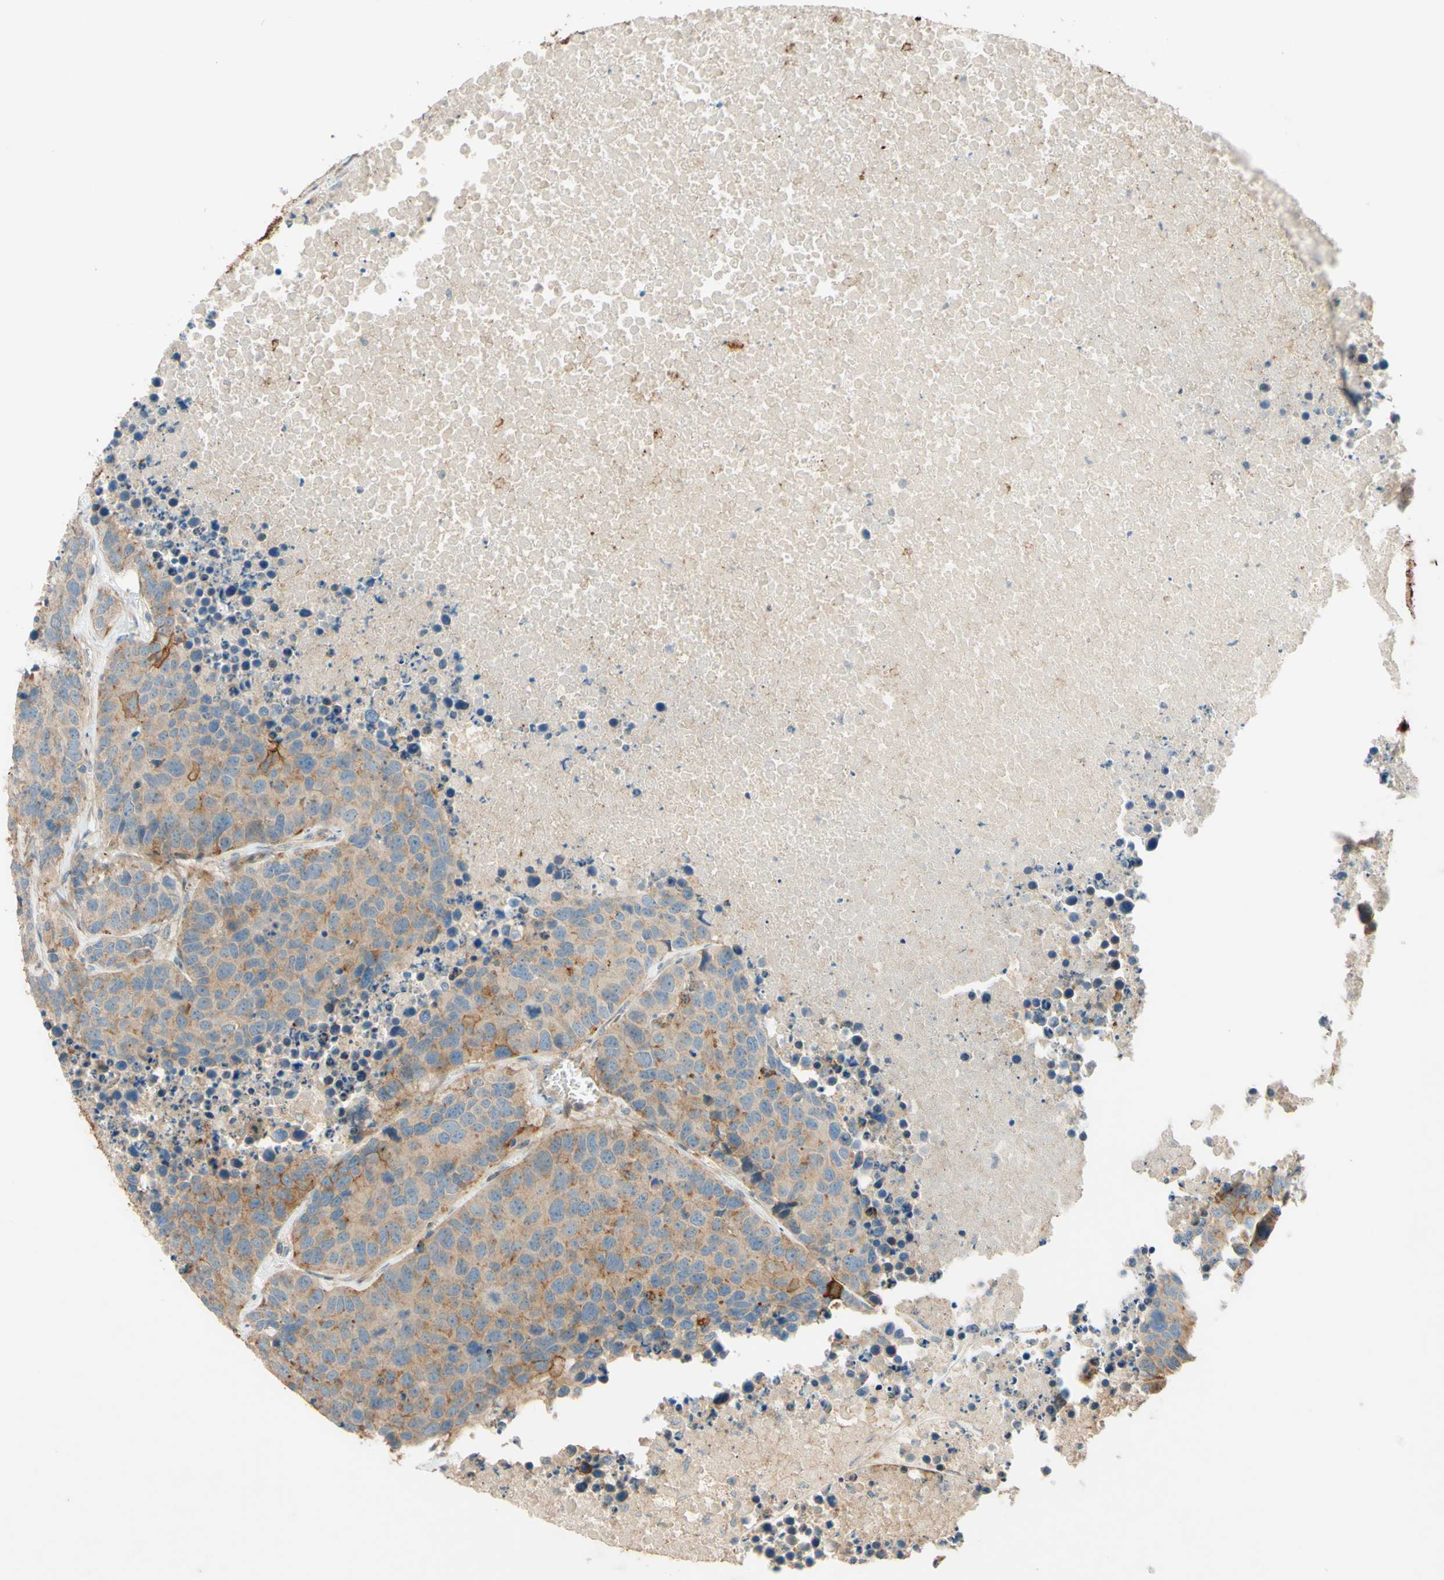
{"staining": {"intensity": "moderate", "quantity": "25%-75%", "location": "cytoplasmic/membranous"}, "tissue": "carcinoid", "cell_type": "Tumor cells", "image_type": "cancer", "snomed": [{"axis": "morphology", "description": "Carcinoid, malignant, NOS"}, {"axis": "topography", "description": "Lung"}], "caption": "Approximately 25%-75% of tumor cells in human carcinoid (malignant) display moderate cytoplasmic/membranous protein expression as visualized by brown immunohistochemical staining.", "gene": "ADAM17", "patient": {"sex": "male", "age": 60}}